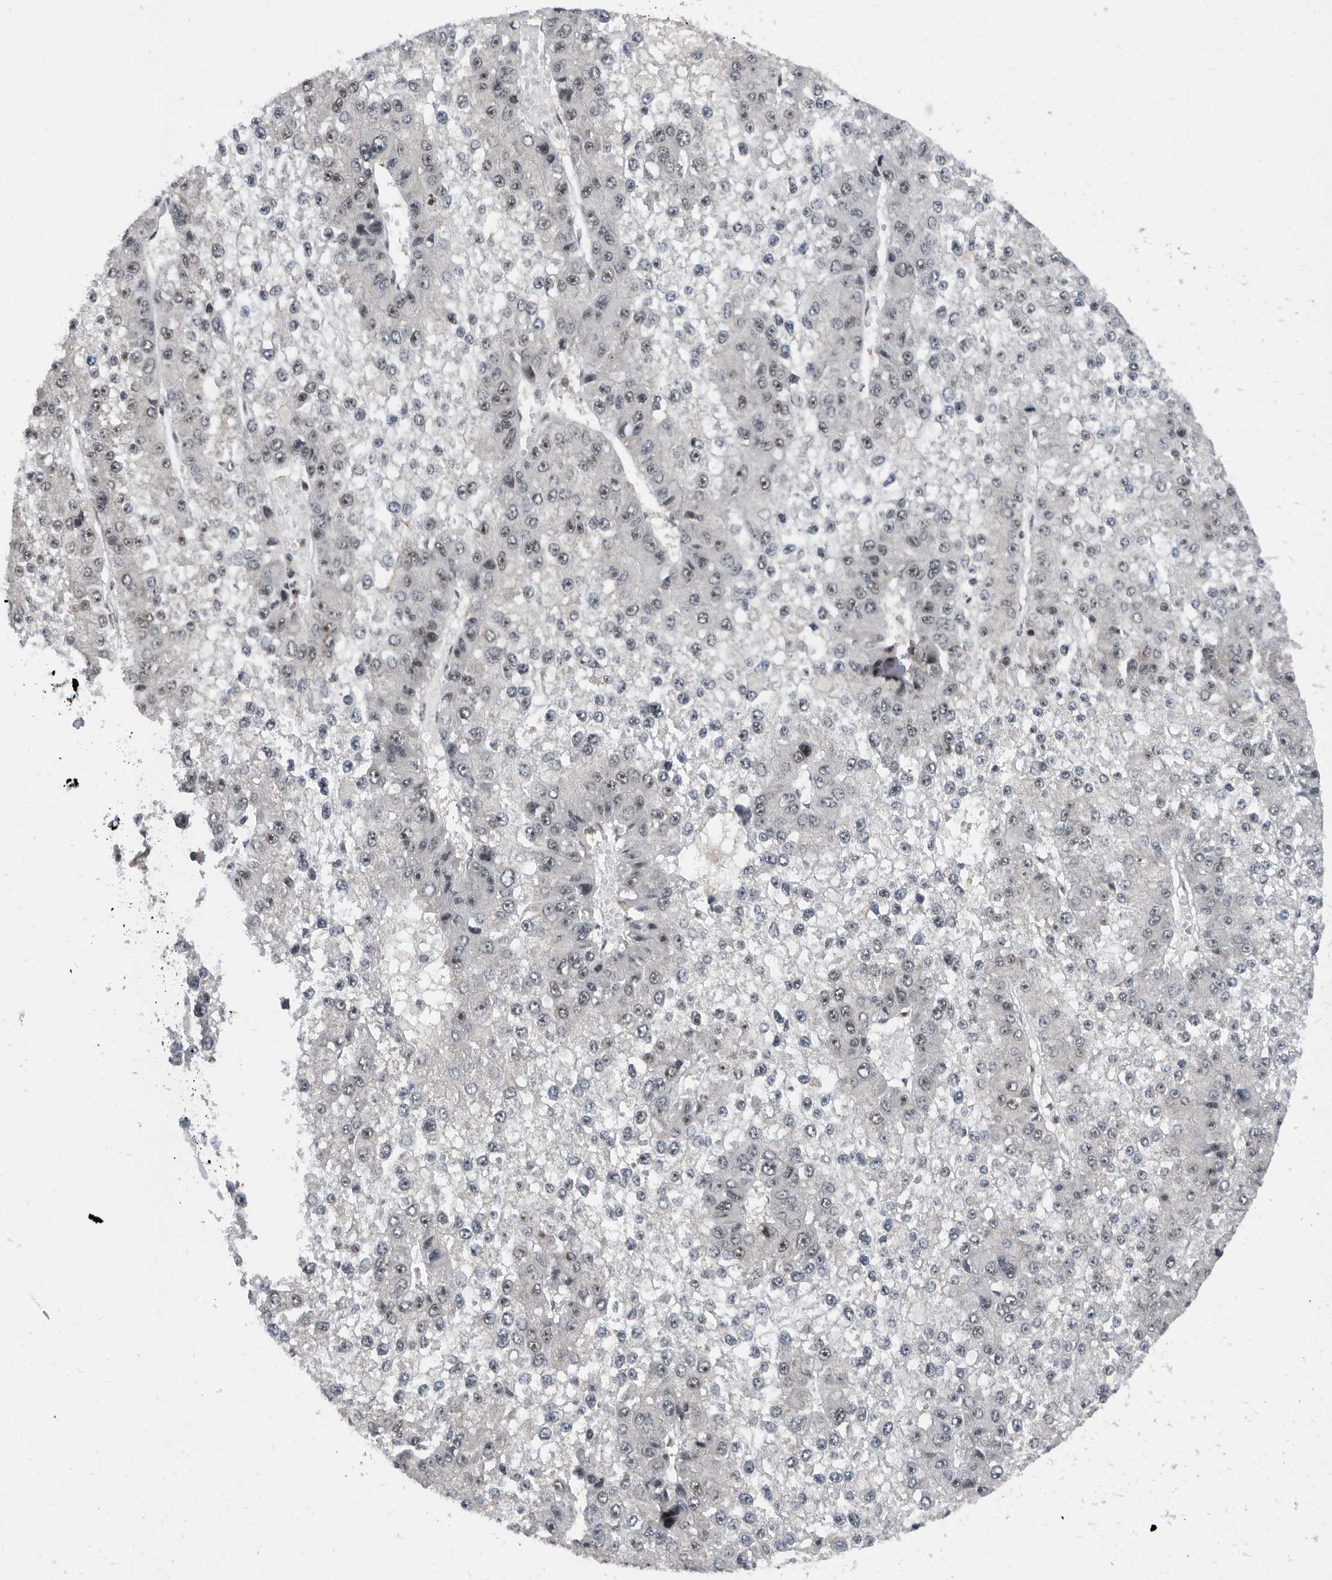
{"staining": {"intensity": "weak", "quantity": "<25%", "location": "nuclear"}, "tissue": "liver cancer", "cell_type": "Tumor cells", "image_type": "cancer", "snomed": [{"axis": "morphology", "description": "Carcinoma, Hepatocellular, NOS"}, {"axis": "topography", "description": "Liver"}], "caption": "Tumor cells are negative for brown protein staining in hepatocellular carcinoma (liver).", "gene": "ZNF260", "patient": {"sex": "female", "age": 73}}